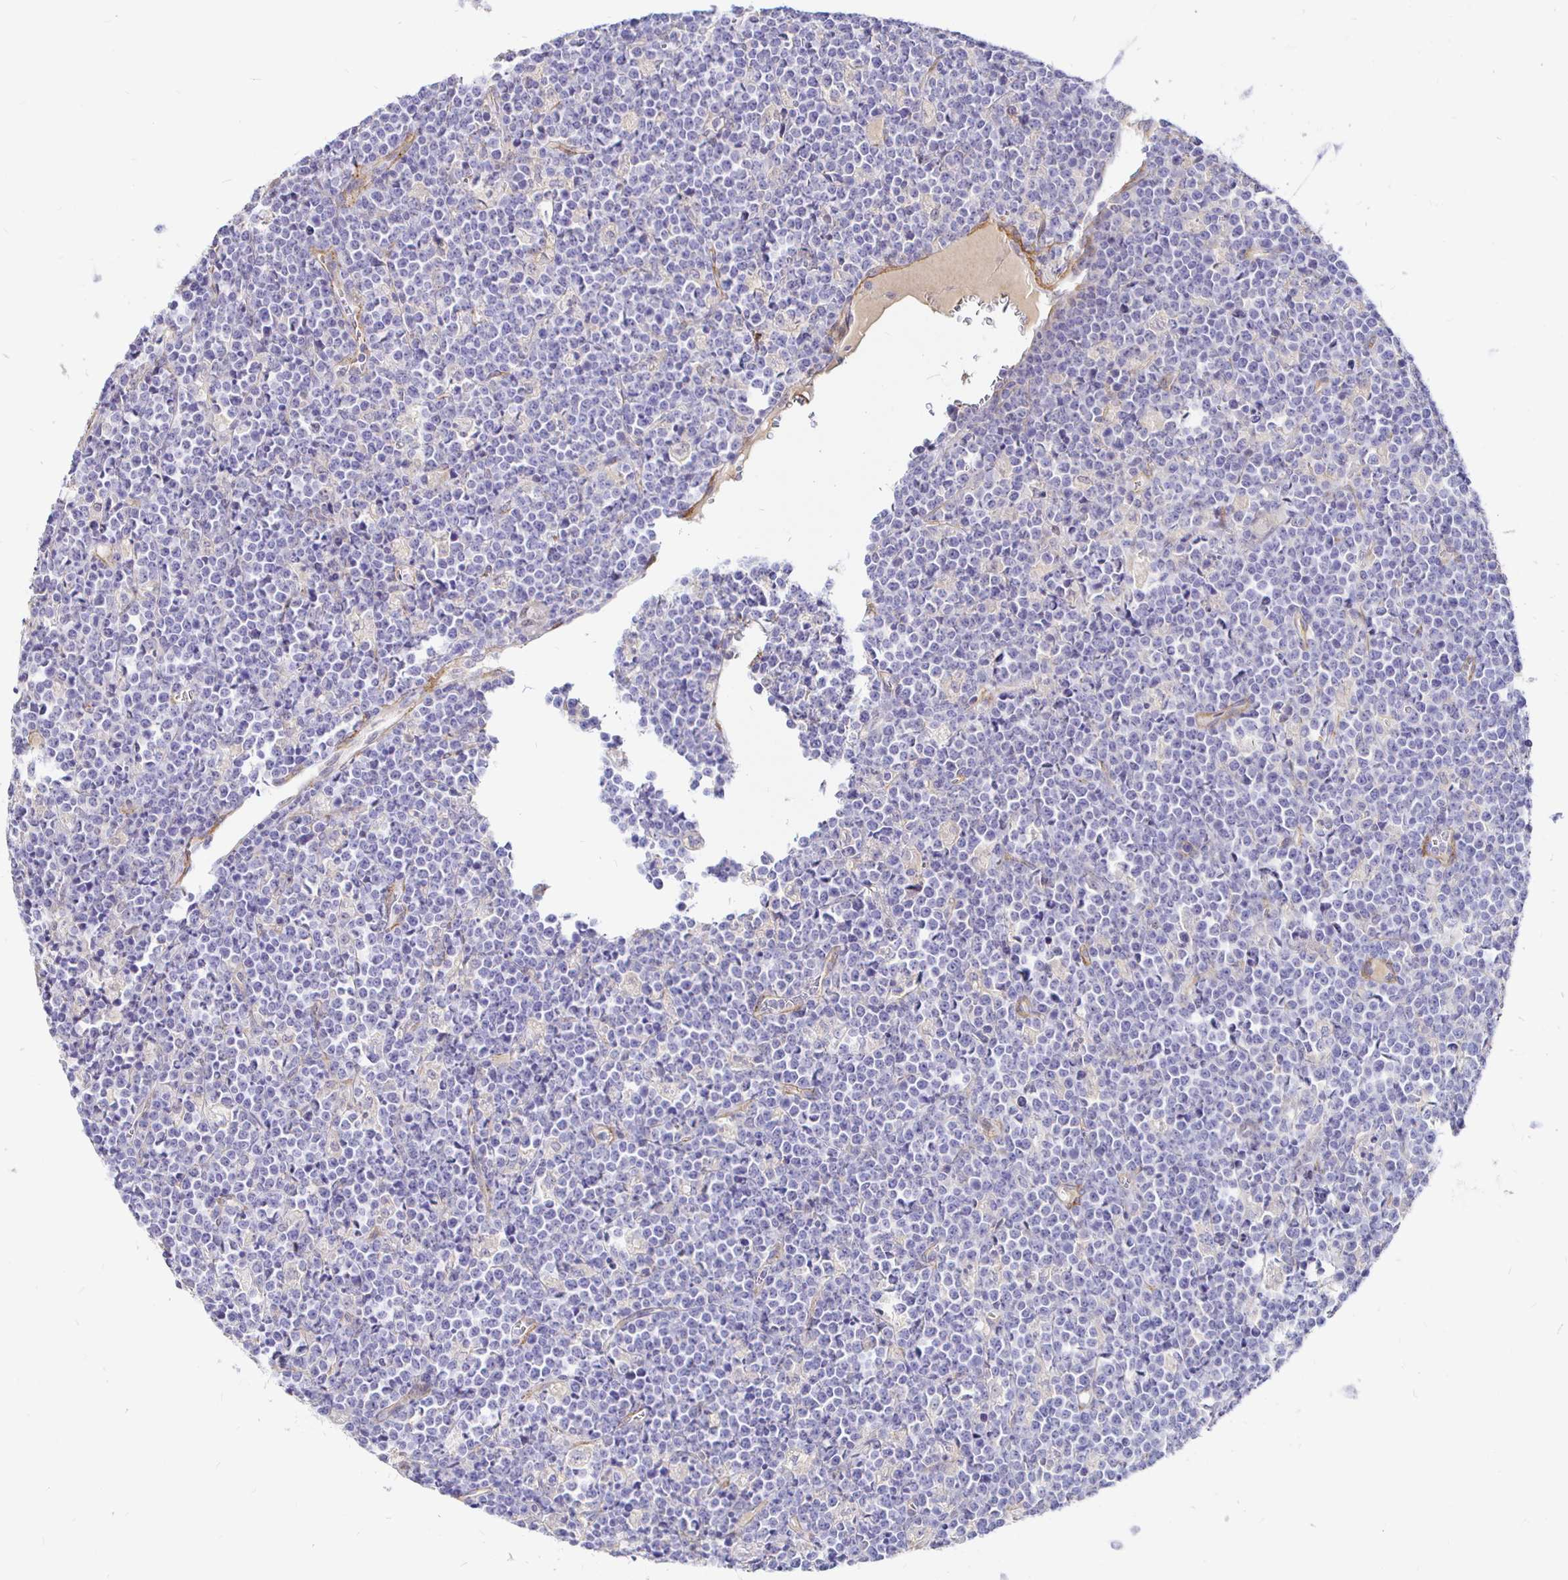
{"staining": {"intensity": "negative", "quantity": "none", "location": "none"}, "tissue": "lymphoma", "cell_type": "Tumor cells", "image_type": "cancer", "snomed": [{"axis": "morphology", "description": "Malignant lymphoma, non-Hodgkin's type, High grade"}, {"axis": "topography", "description": "Ovary"}], "caption": "A histopathology image of human lymphoma is negative for staining in tumor cells.", "gene": "PALM2AKAP2", "patient": {"sex": "female", "age": 56}}